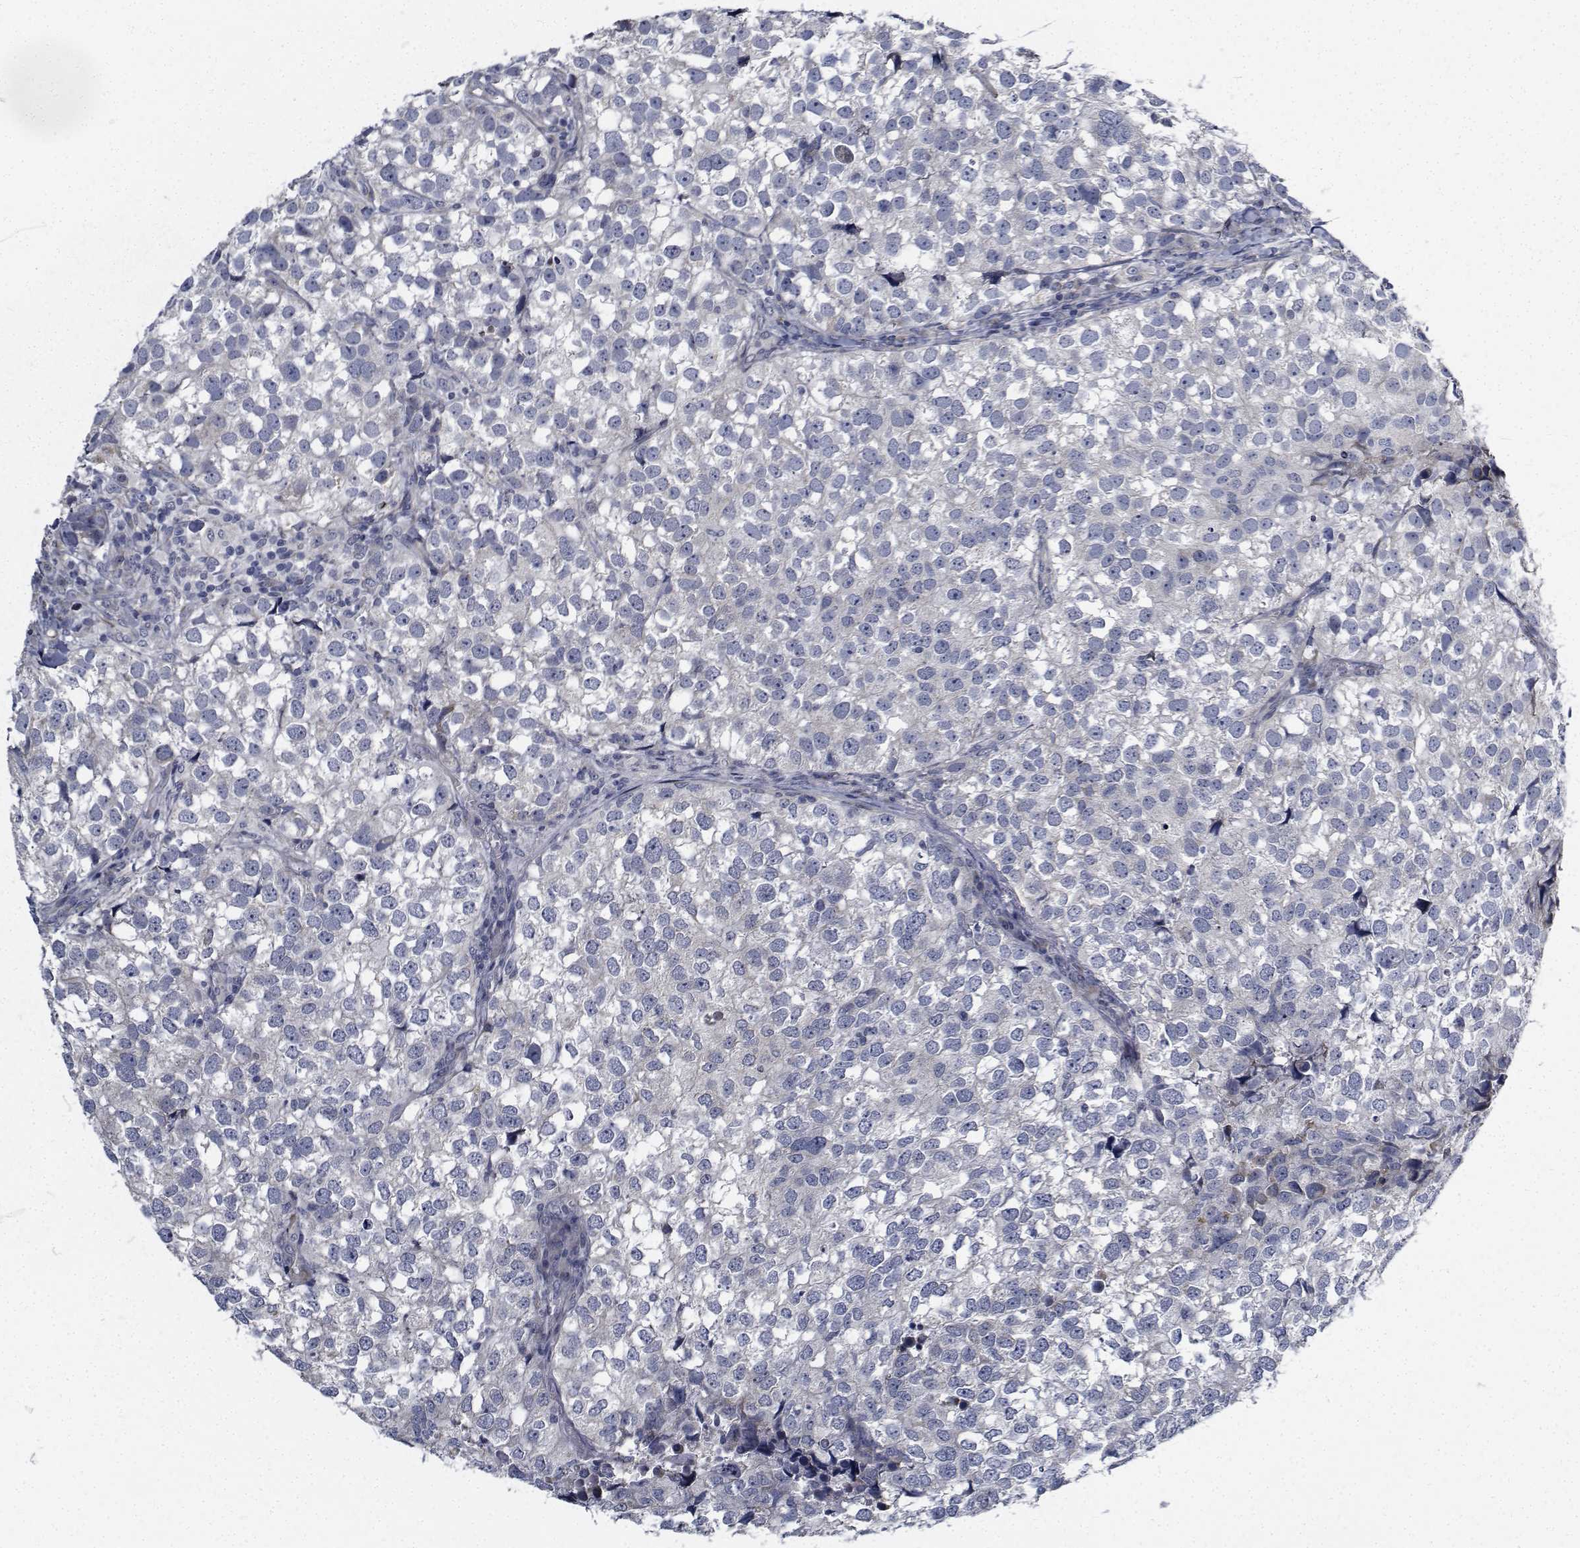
{"staining": {"intensity": "negative", "quantity": "none", "location": "none"}, "tissue": "breast cancer", "cell_type": "Tumor cells", "image_type": "cancer", "snomed": [{"axis": "morphology", "description": "Duct carcinoma"}, {"axis": "topography", "description": "Breast"}], "caption": "Immunohistochemistry of infiltrating ductal carcinoma (breast) shows no staining in tumor cells.", "gene": "TTBK1", "patient": {"sex": "female", "age": 30}}